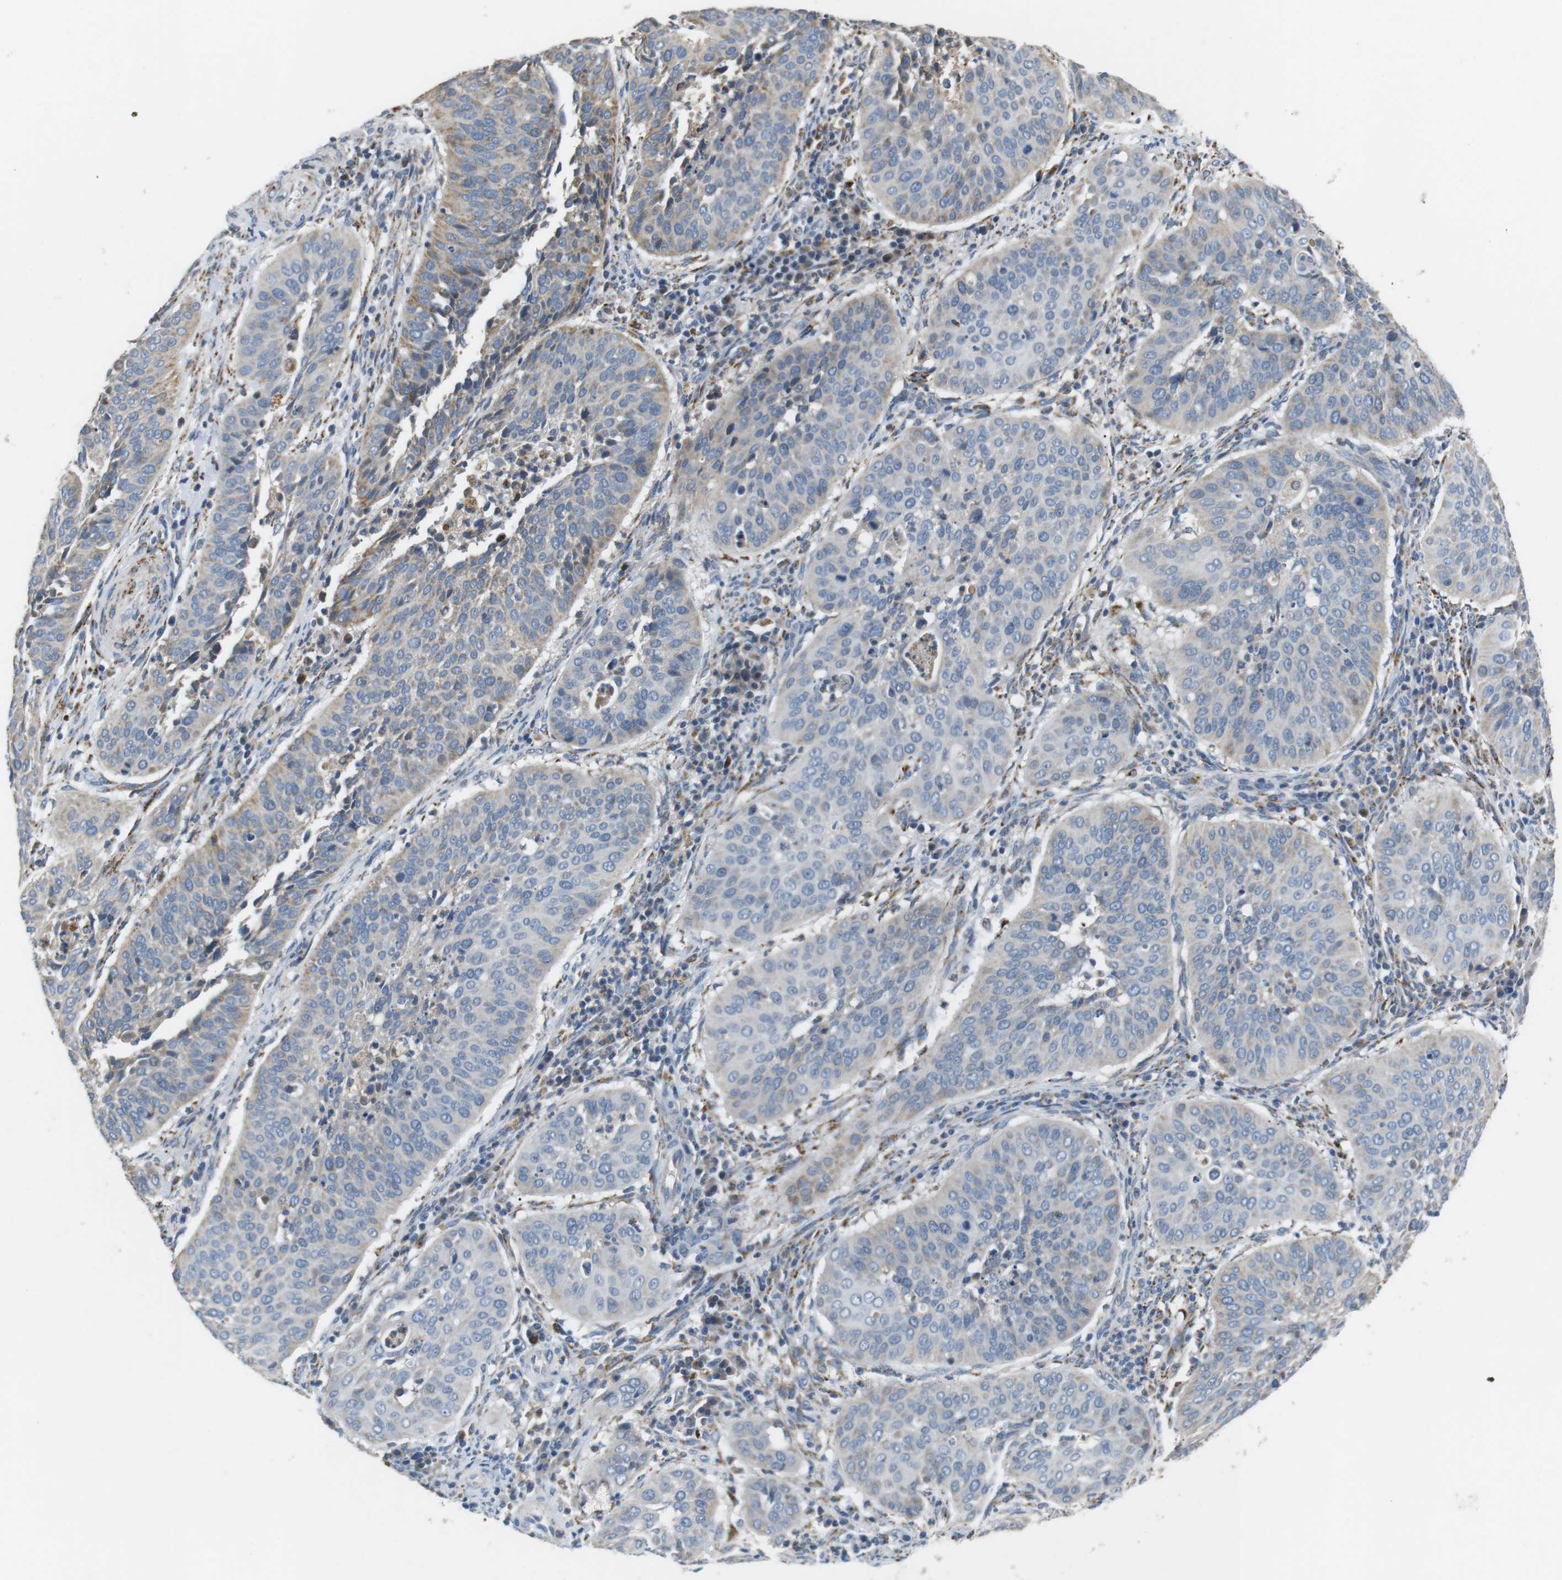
{"staining": {"intensity": "weak", "quantity": "<25%", "location": "cytoplasmic/membranous"}, "tissue": "cervical cancer", "cell_type": "Tumor cells", "image_type": "cancer", "snomed": [{"axis": "morphology", "description": "Normal tissue, NOS"}, {"axis": "morphology", "description": "Squamous cell carcinoma, NOS"}, {"axis": "topography", "description": "Cervix"}], "caption": "Tumor cells are negative for protein expression in human cervical squamous cell carcinoma. The staining was performed using DAB (3,3'-diaminobenzidine) to visualize the protein expression in brown, while the nuclei were stained in blue with hematoxylin (Magnification: 20x).", "gene": "CD300E", "patient": {"sex": "female", "age": 39}}